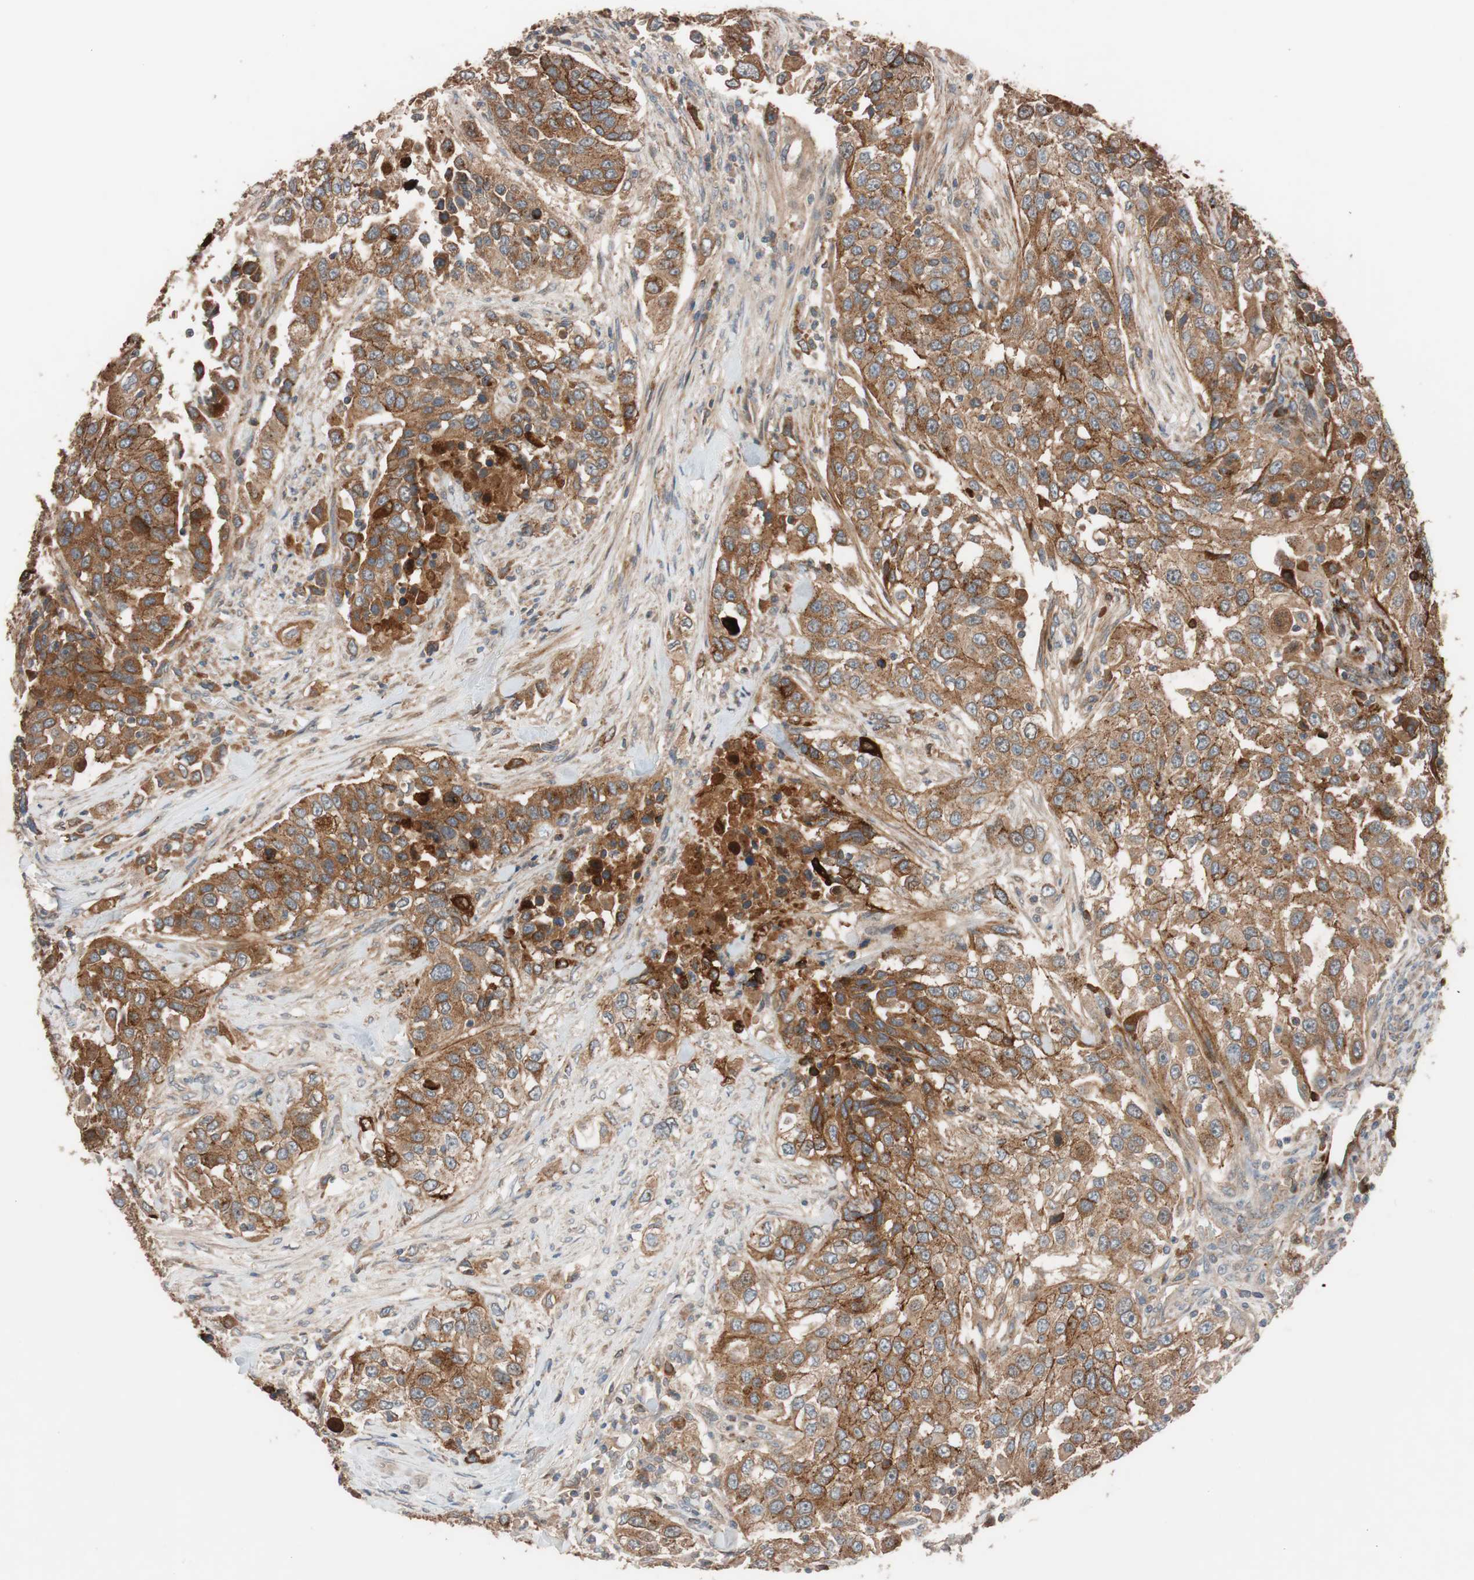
{"staining": {"intensity": "strong", "quantity": ">75%", "location": "cytoplasmic/membranous"}, "tissue": "urothelial cancer", "cell_type": "Tumor cells", "image_type": "cancer", "snomed": [{"axis": "morphology", "description": "Urothelial carcinoma, High grade"}, {"axis": "topography", "description": "Urinary bladder"}], "caption": "Tumor cells show strong cytoplasmic/membranous expression in approximately >75% of cells in urothelial cancer.", "gene": "SDC4", "patient": {"sex": "female", "age": 80}}